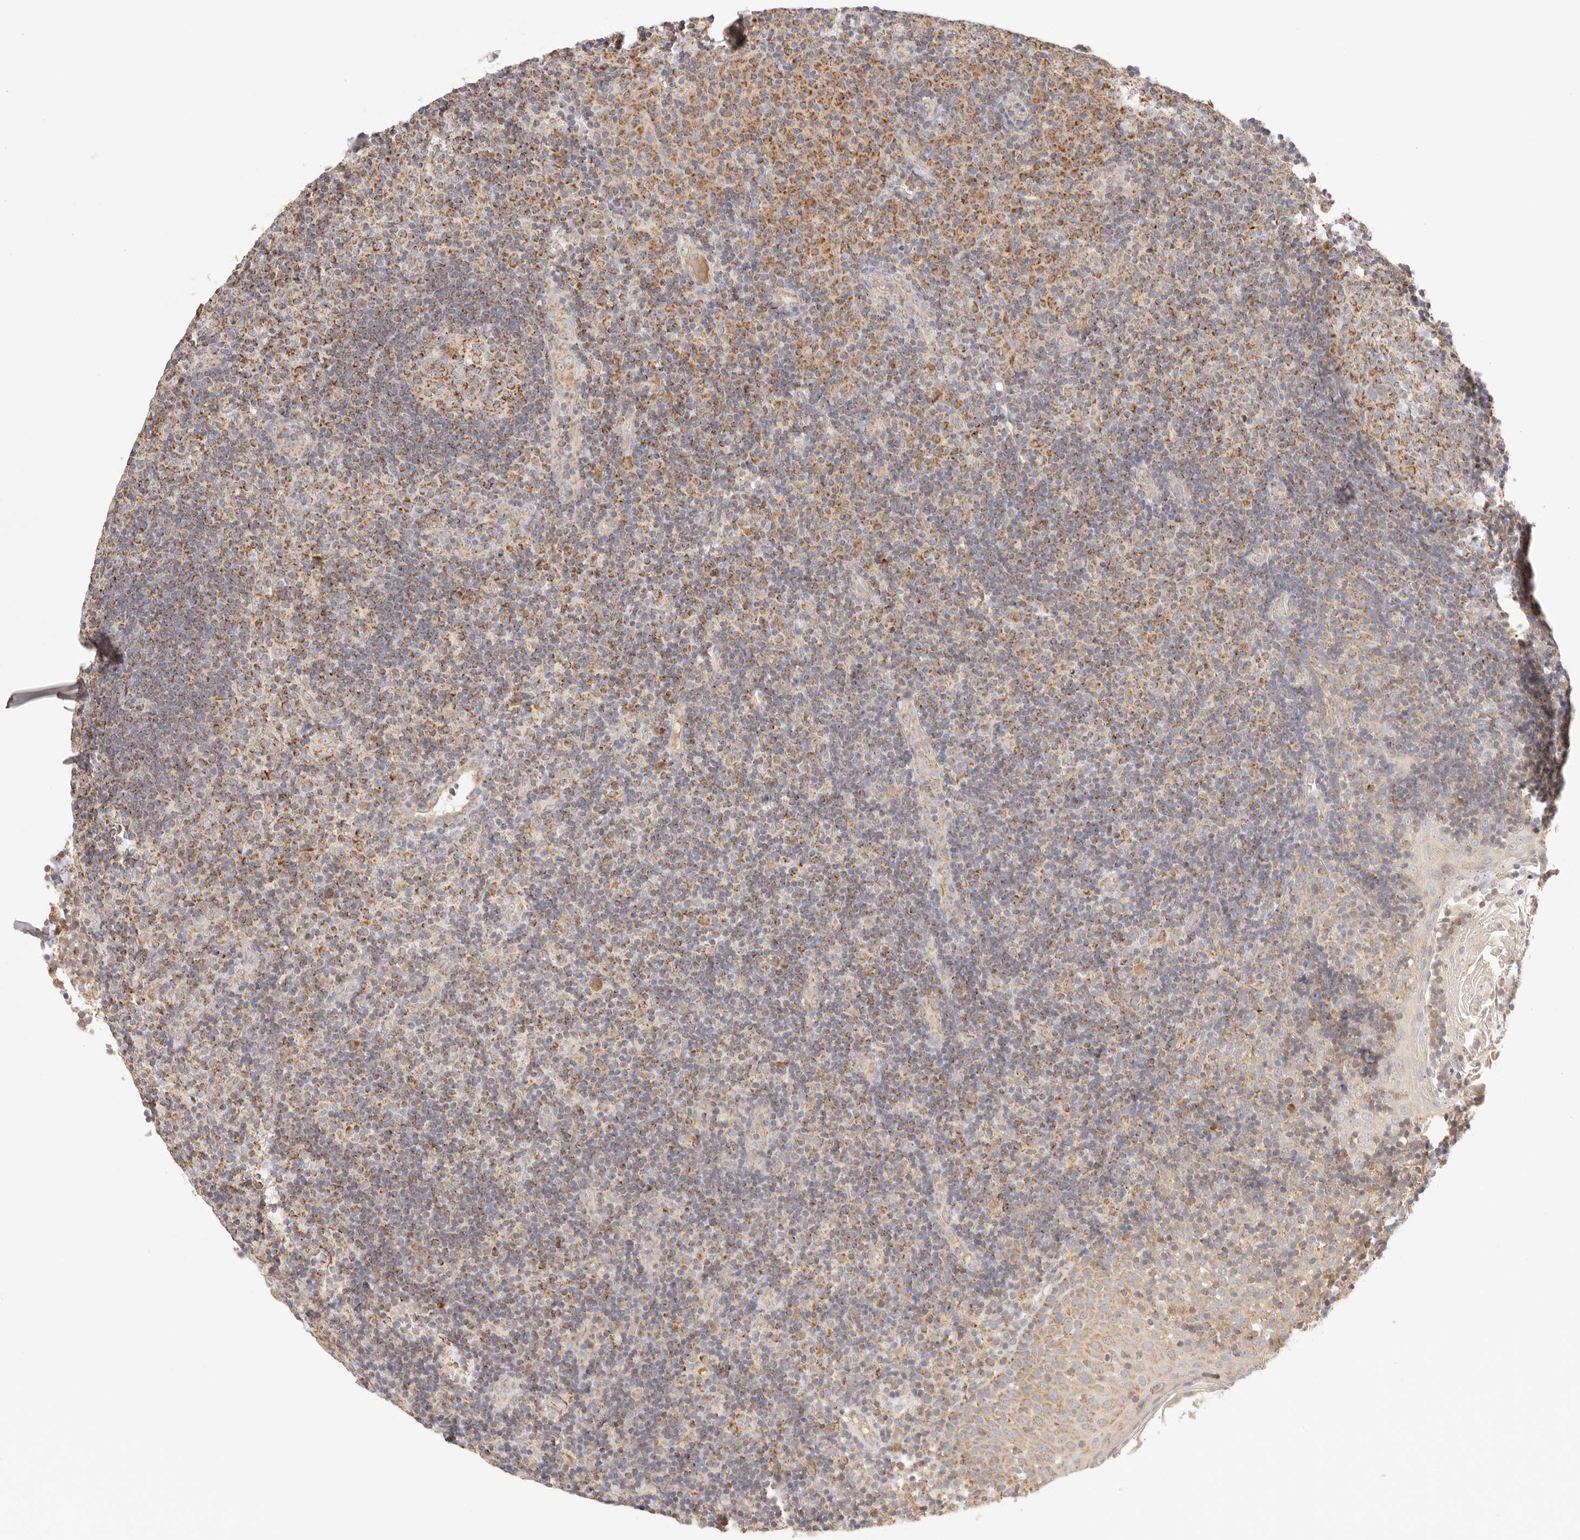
{"staining": {"intensity": "moderate", "quantity": "25%-75%", "location": "cytoplasmic/membranous"}, "tissue": "tonsil", "cell_type": "Germinal center cells", "image_type": "normal", "snomed": [{"axis": "morphology", "description": "Normal tissue, NOS"}, {"axis": "topography", "description": "Tonsil"}], "caption": "Unremarkable tonsil was stained to show a protein in brown. There is medium levels of moderate cytoplasmic/membranous positivity in approximately 25%-75% of germinal center cells.", "gene": "COA6", "patient": {"sex": "female", "age": 40}}